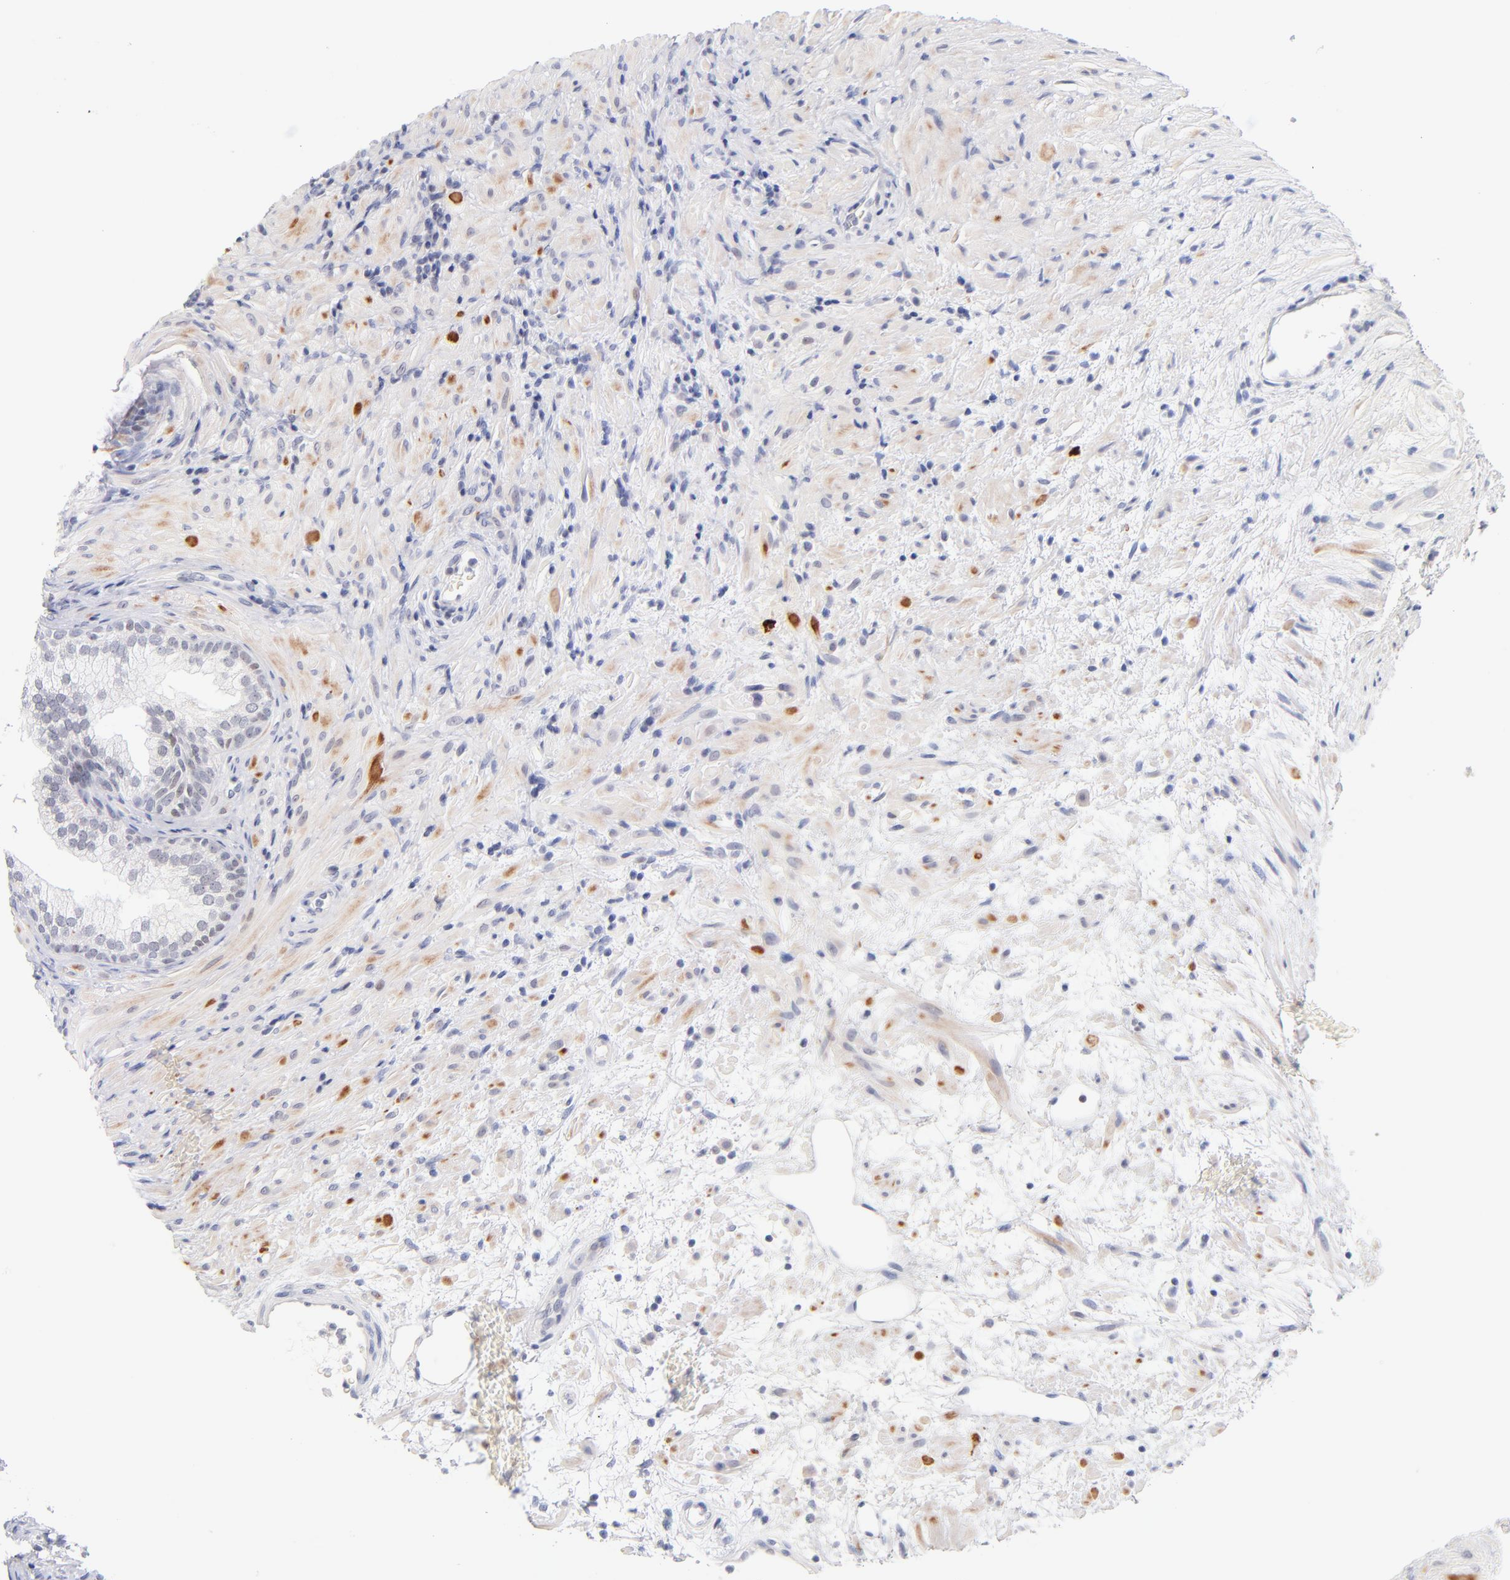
{"staining": {"intensity": "negative", "quantity": "none", "location": "none"}, "tissue": "prostate", "cell_type": "Glandular cells", "image_type": "normal", "snomed": [{"axis": "morphology", "description": "Normal tissue, NOS"}, {"axis": "topography", "description": "Prostate"}], "caption": "There is no significant expression in glandular cells of prostate. (IHC, brightfield microscopy, high magnification).", "gene": "PARP1", "patient": {"sex": "male", "age": 76}}